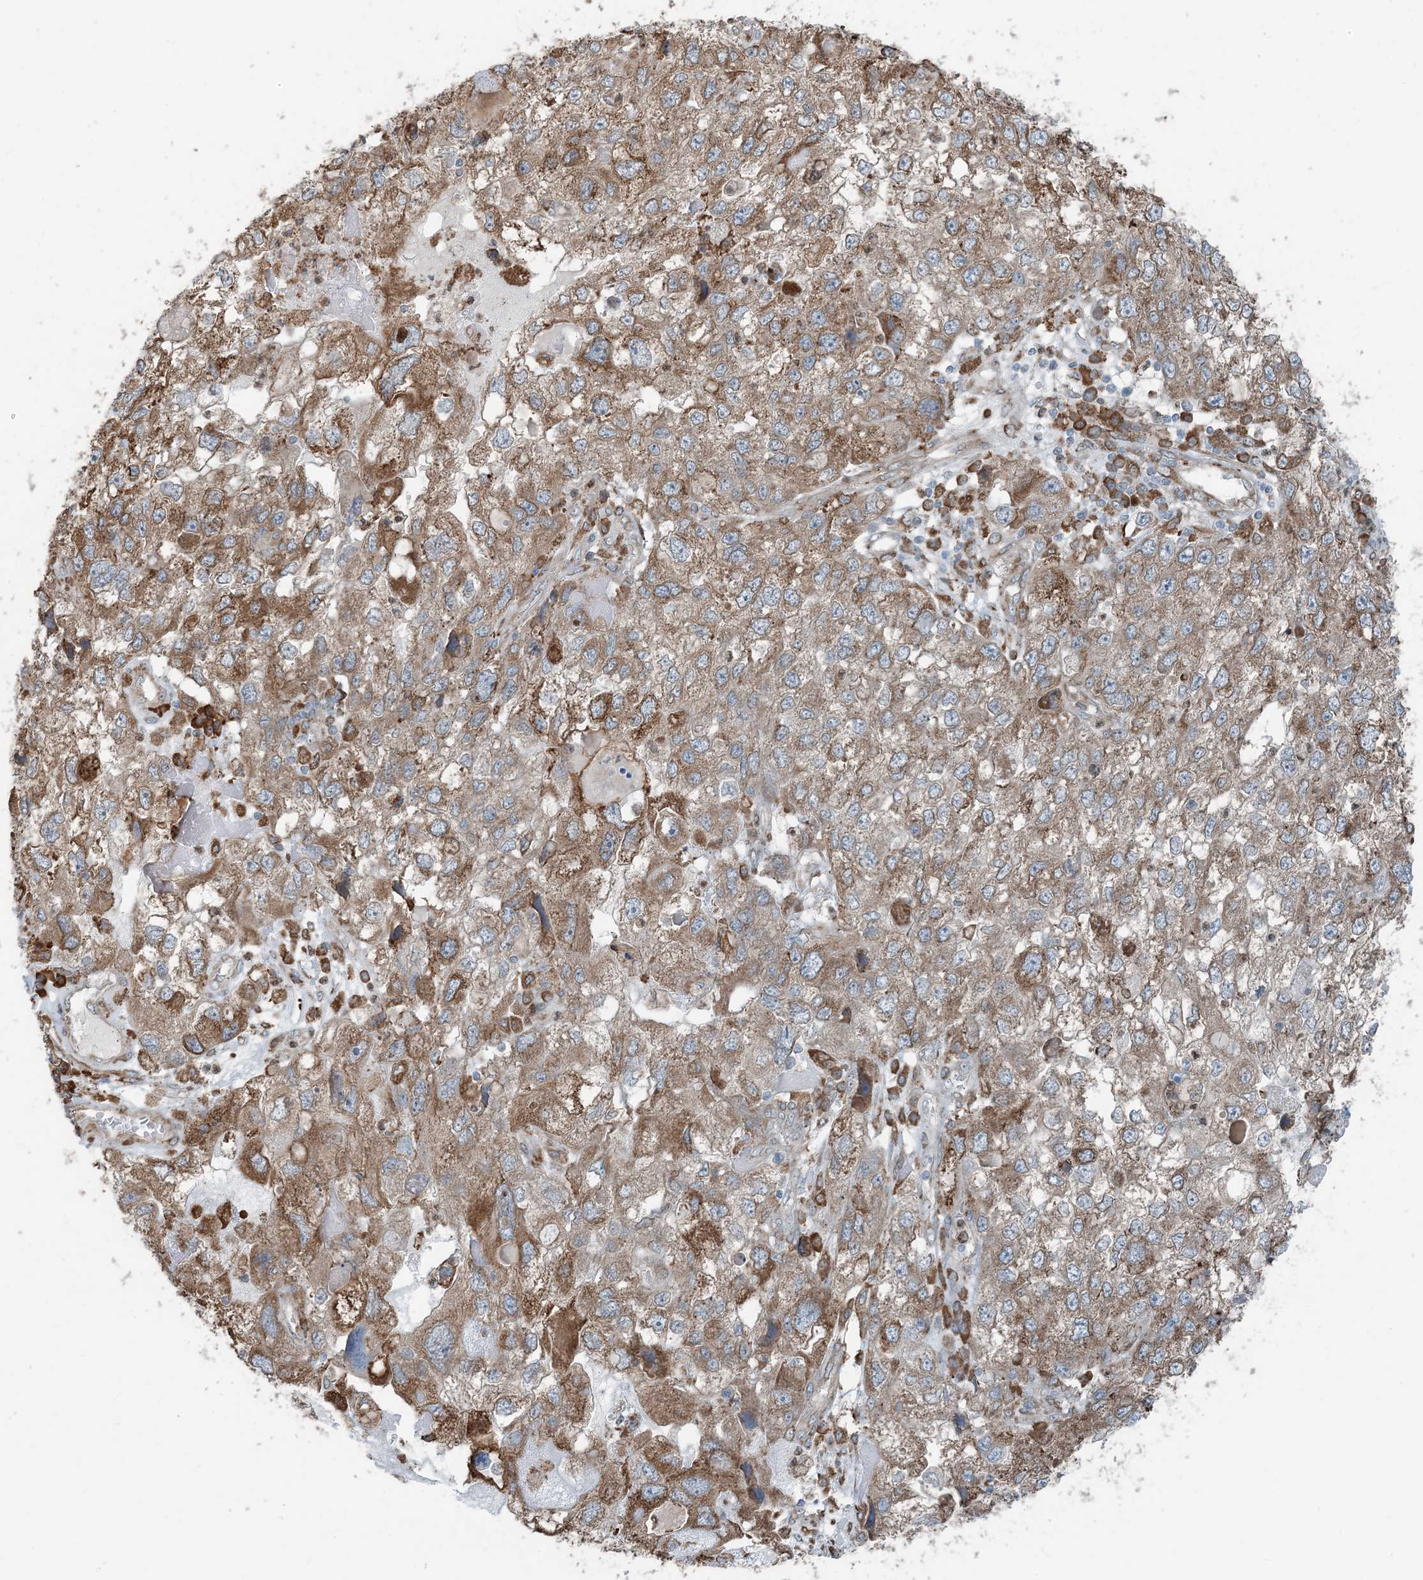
{"staining": {"intensity": "moderate", "quantity": ">75%", "location": "cytoplasmic/membranous"}, "tissue": "endometrial cancer", "cell_type": "Tumor cells", "image_type": "cancer", "snomed": [{"axis": "morphology", "description": "Adenocarcinoma, NOS"}, {"axis": "topography", "description": "Endometrium"}], "caption": "IHC image of neoplastic tissue: human adenocarcinoma (endometrial) stained using immunohistochemistry exhibits medium levels of moderate protein expression localized specifically in the cytoplasmic/membranous of tumor cells, appearing as a cytoplasmic/membranous brown color.", "gene": "CERKL", "patient": {"sex": "female", "age": 49}}